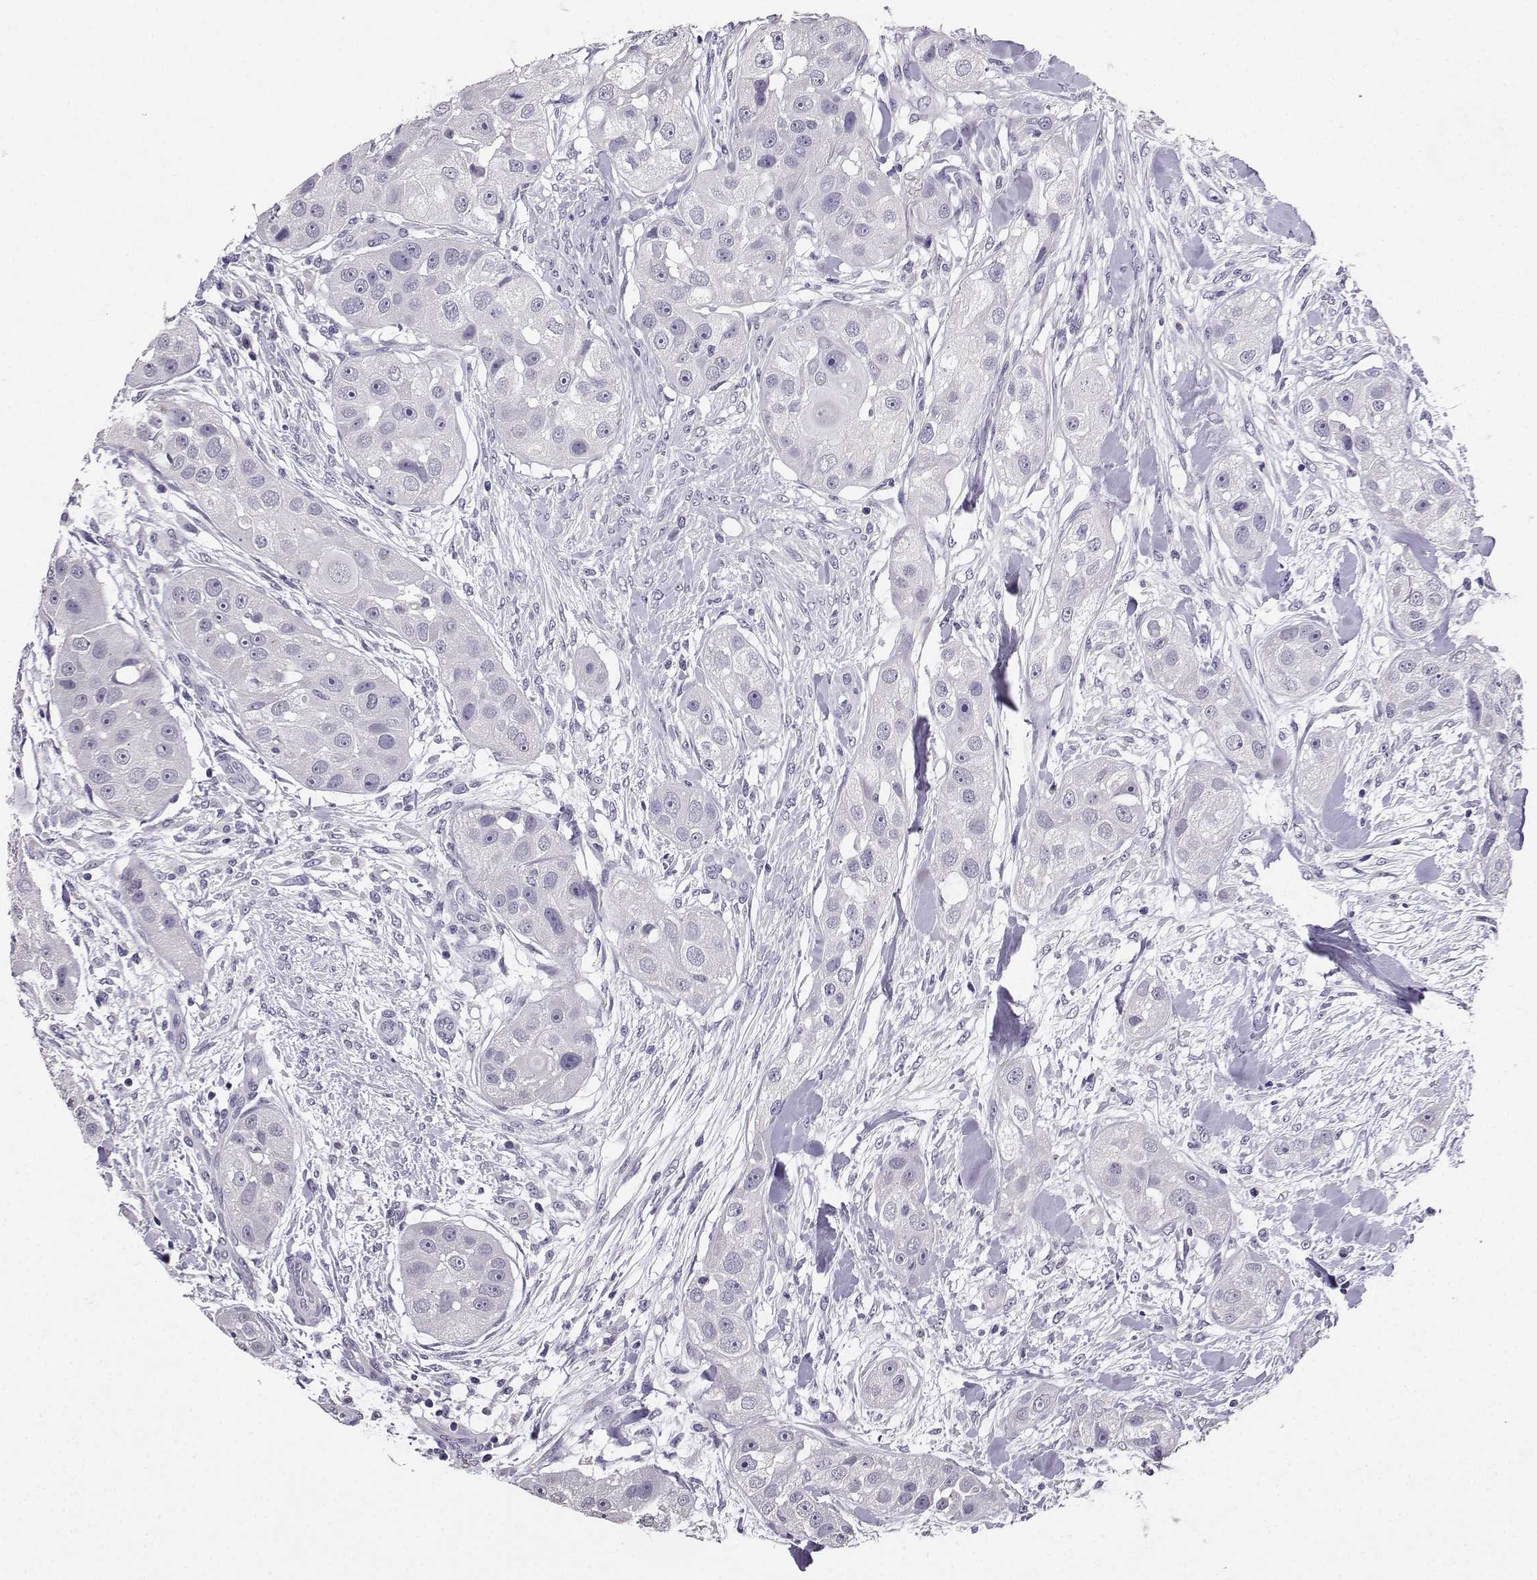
{"staining": {"intensity": "negative", "quantity": "none", "location": "none"}, "tissue": "head and neck cancer", "cell_type": "Tumor cells", "image_type": "cancer", "snomed": [{"axis": "morphology", "description": "Squamous cell carcinoma, NOS"}, {"axis": "topography", "description": "Head-Neck"}], "caption": "DAB immunohistochemical staining of human head and neck squamous cell carcinoma reveals no significant staining in tumor cells.", "gene": "SPAG11B", "patient": {"sex": "male", "age": 51}}